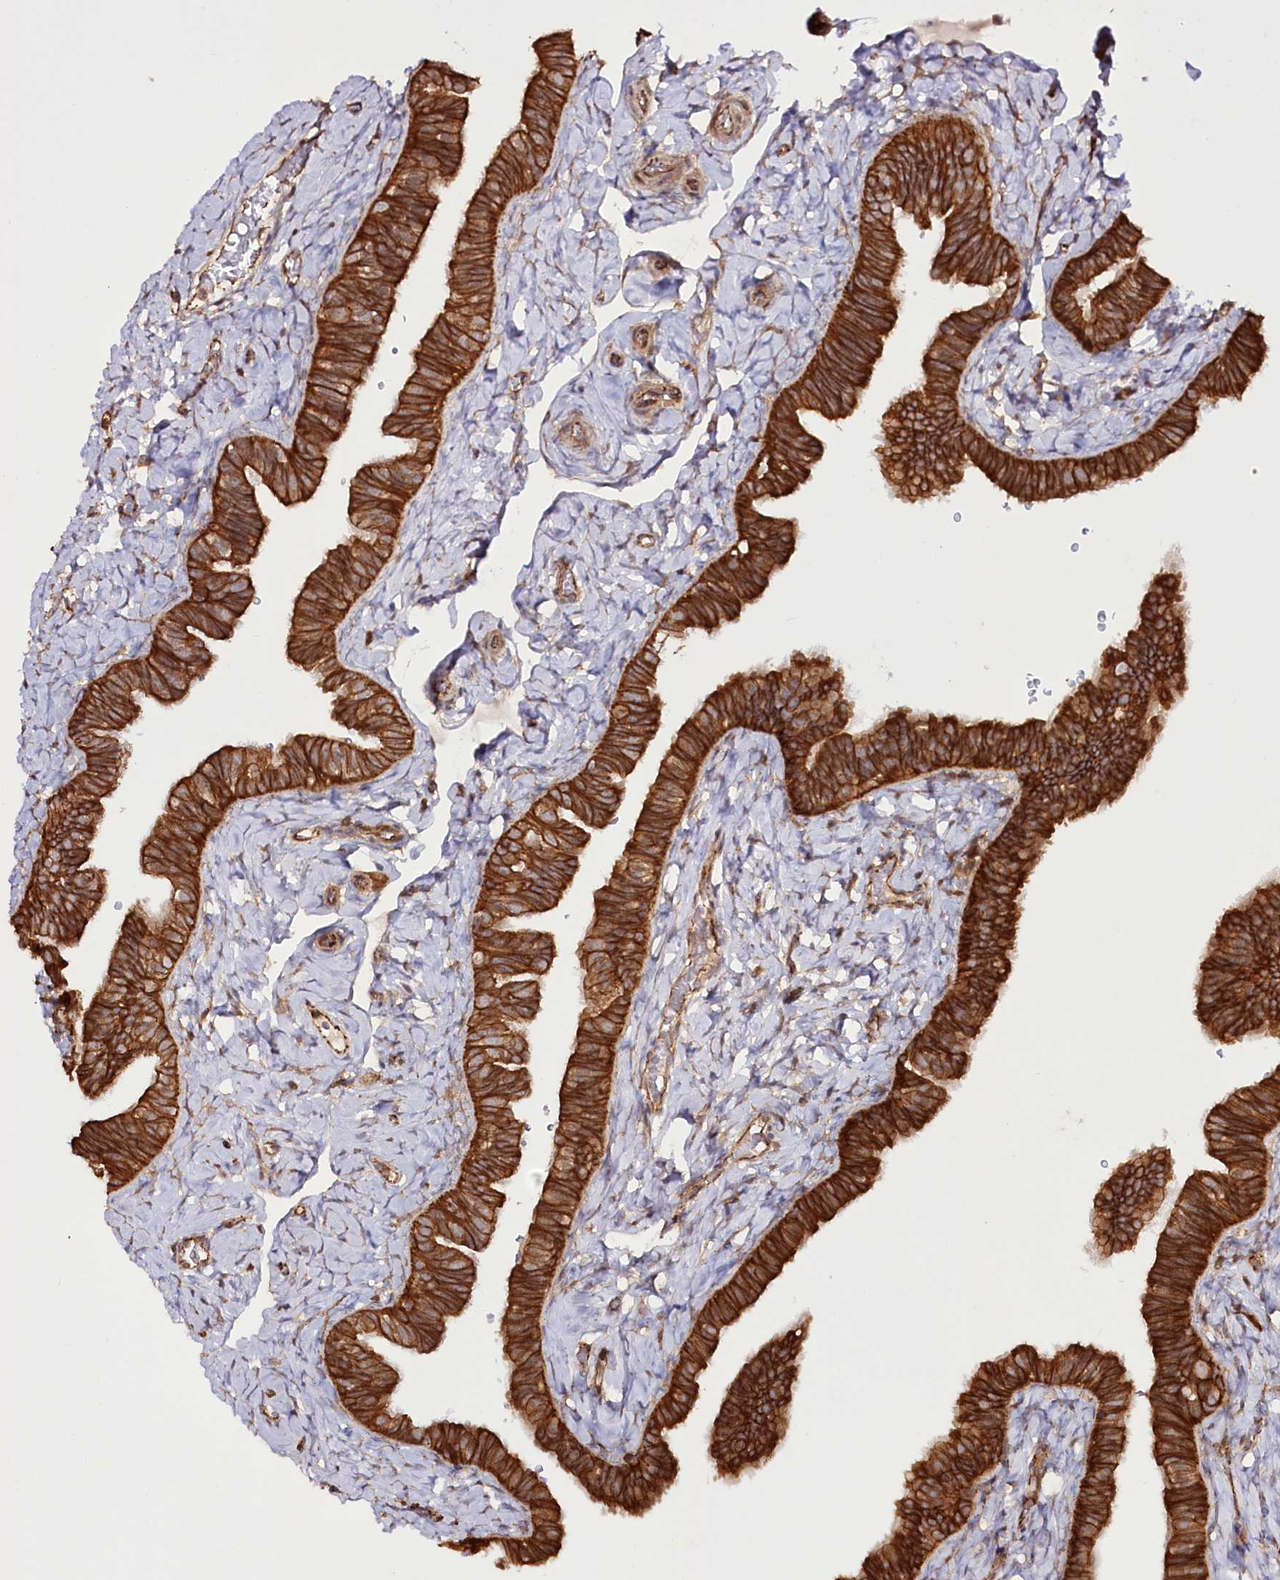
{"staining": {"intensity": "strong", "quantity": ">75%", "location": "cytoplasmic/membranous"}, "tissue": "fallopian tube", "cell_type": "Glandular cells", "image_type": "normal", "snomed": [{"axis": "morphology", "description": "Normal tissue, NOS"}, {"axis": "topography", "description": "Fallopian tube"}], "caption": "Glandular cells show strong cytoplasmic/membranous expression in about >75% of cells in benign fallopian tube.", "gene": "DHX29", "patient": {"sex": "female", "age": 39}}